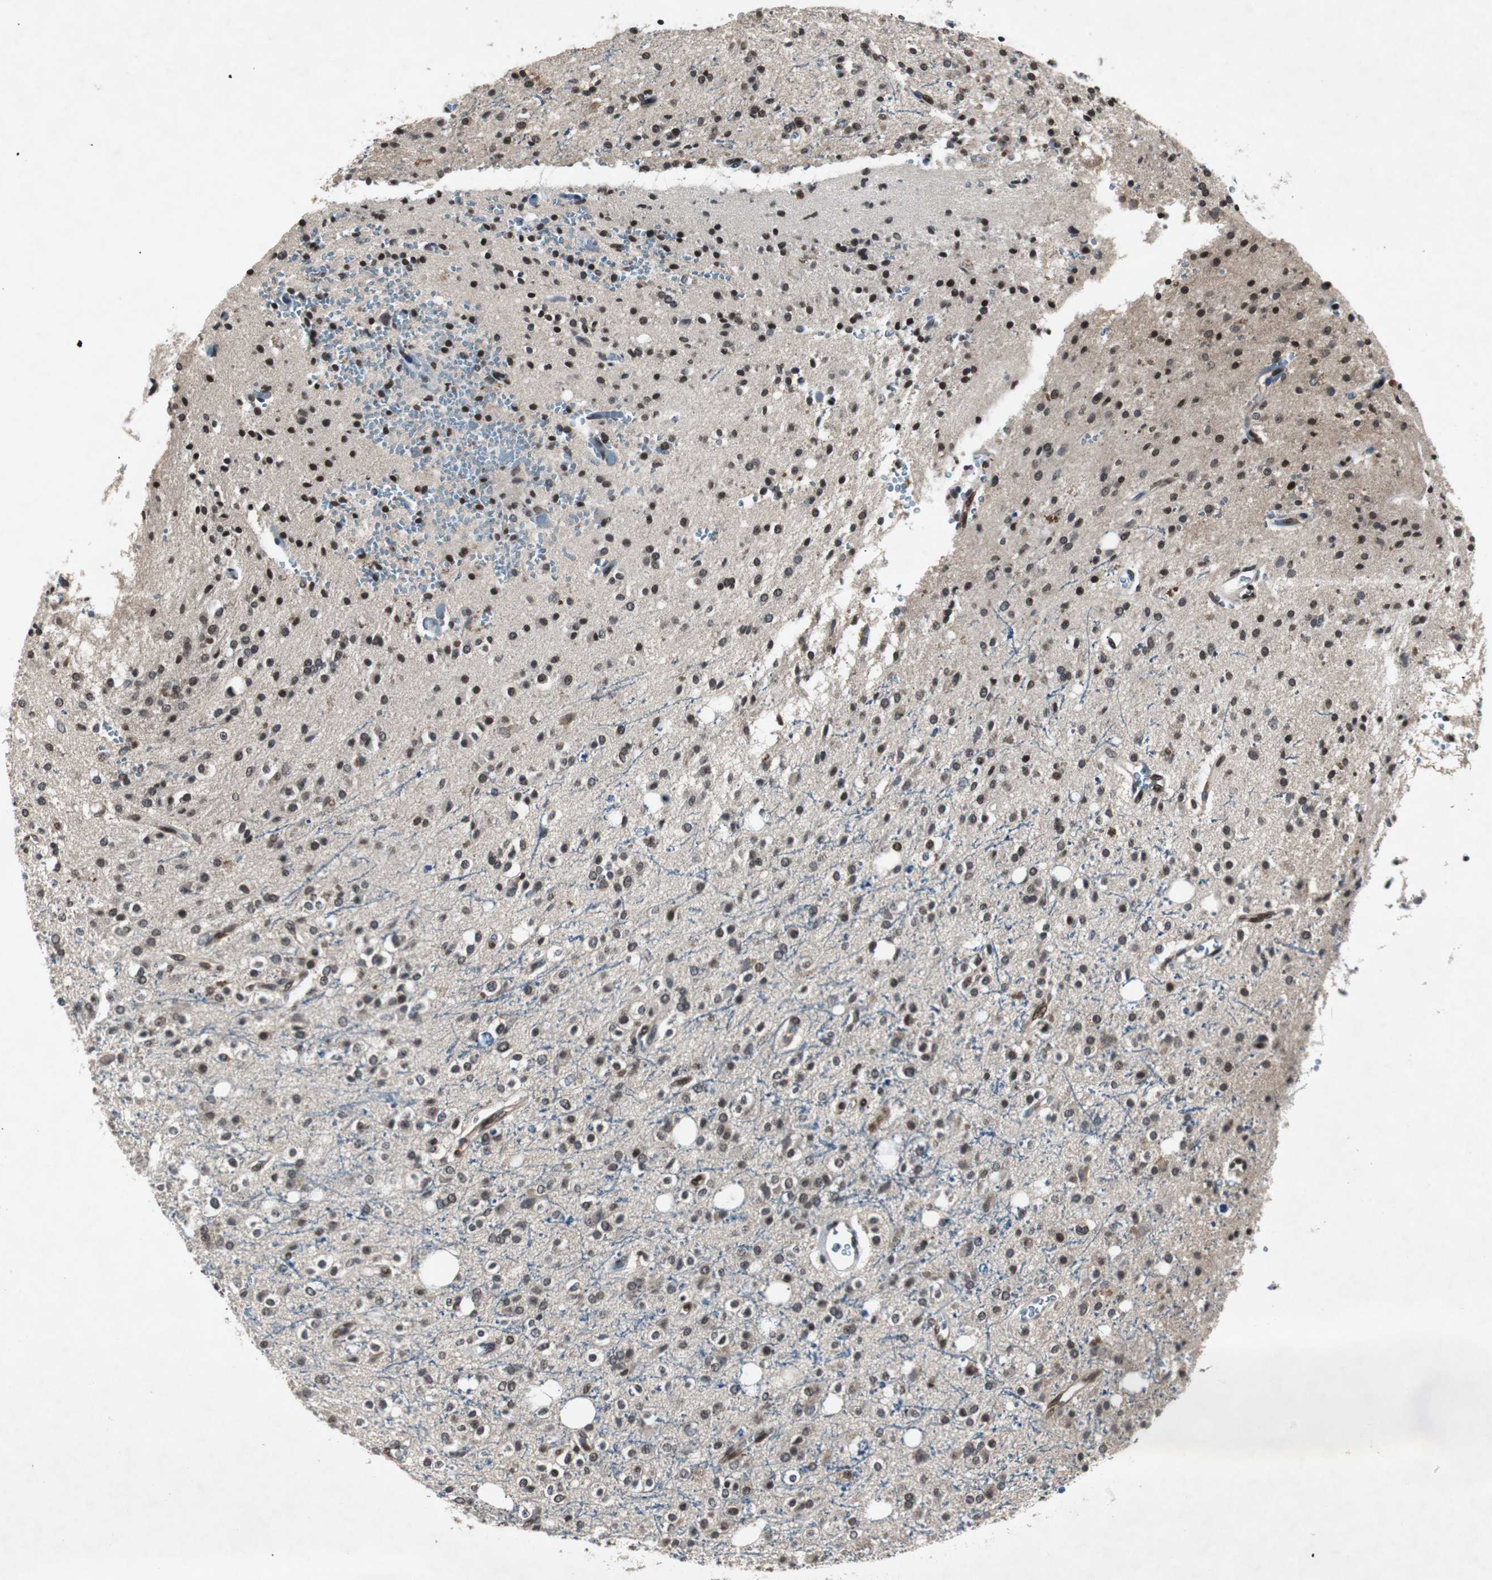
{"staining": {"intensity": "strong", "quantity": ">75%", "location": "nuclear"}, "tissue": "glioma", "cell_type": "Tumor cells", "image_type": "cancer", "snomed": [{"axis": "morphology", "description": "Glioma, malignant, High grade"}, {"axis": "topography", "description": "Brain"}], "caption": "DAB (3,3'-diaminobenzidine) immunohistochemical staining of human glioma reveals strong nuclear protein staining in about >75% of tumor cells.", "gene": "SMAD1", "patient": {"sex": "male", "age": 47}}